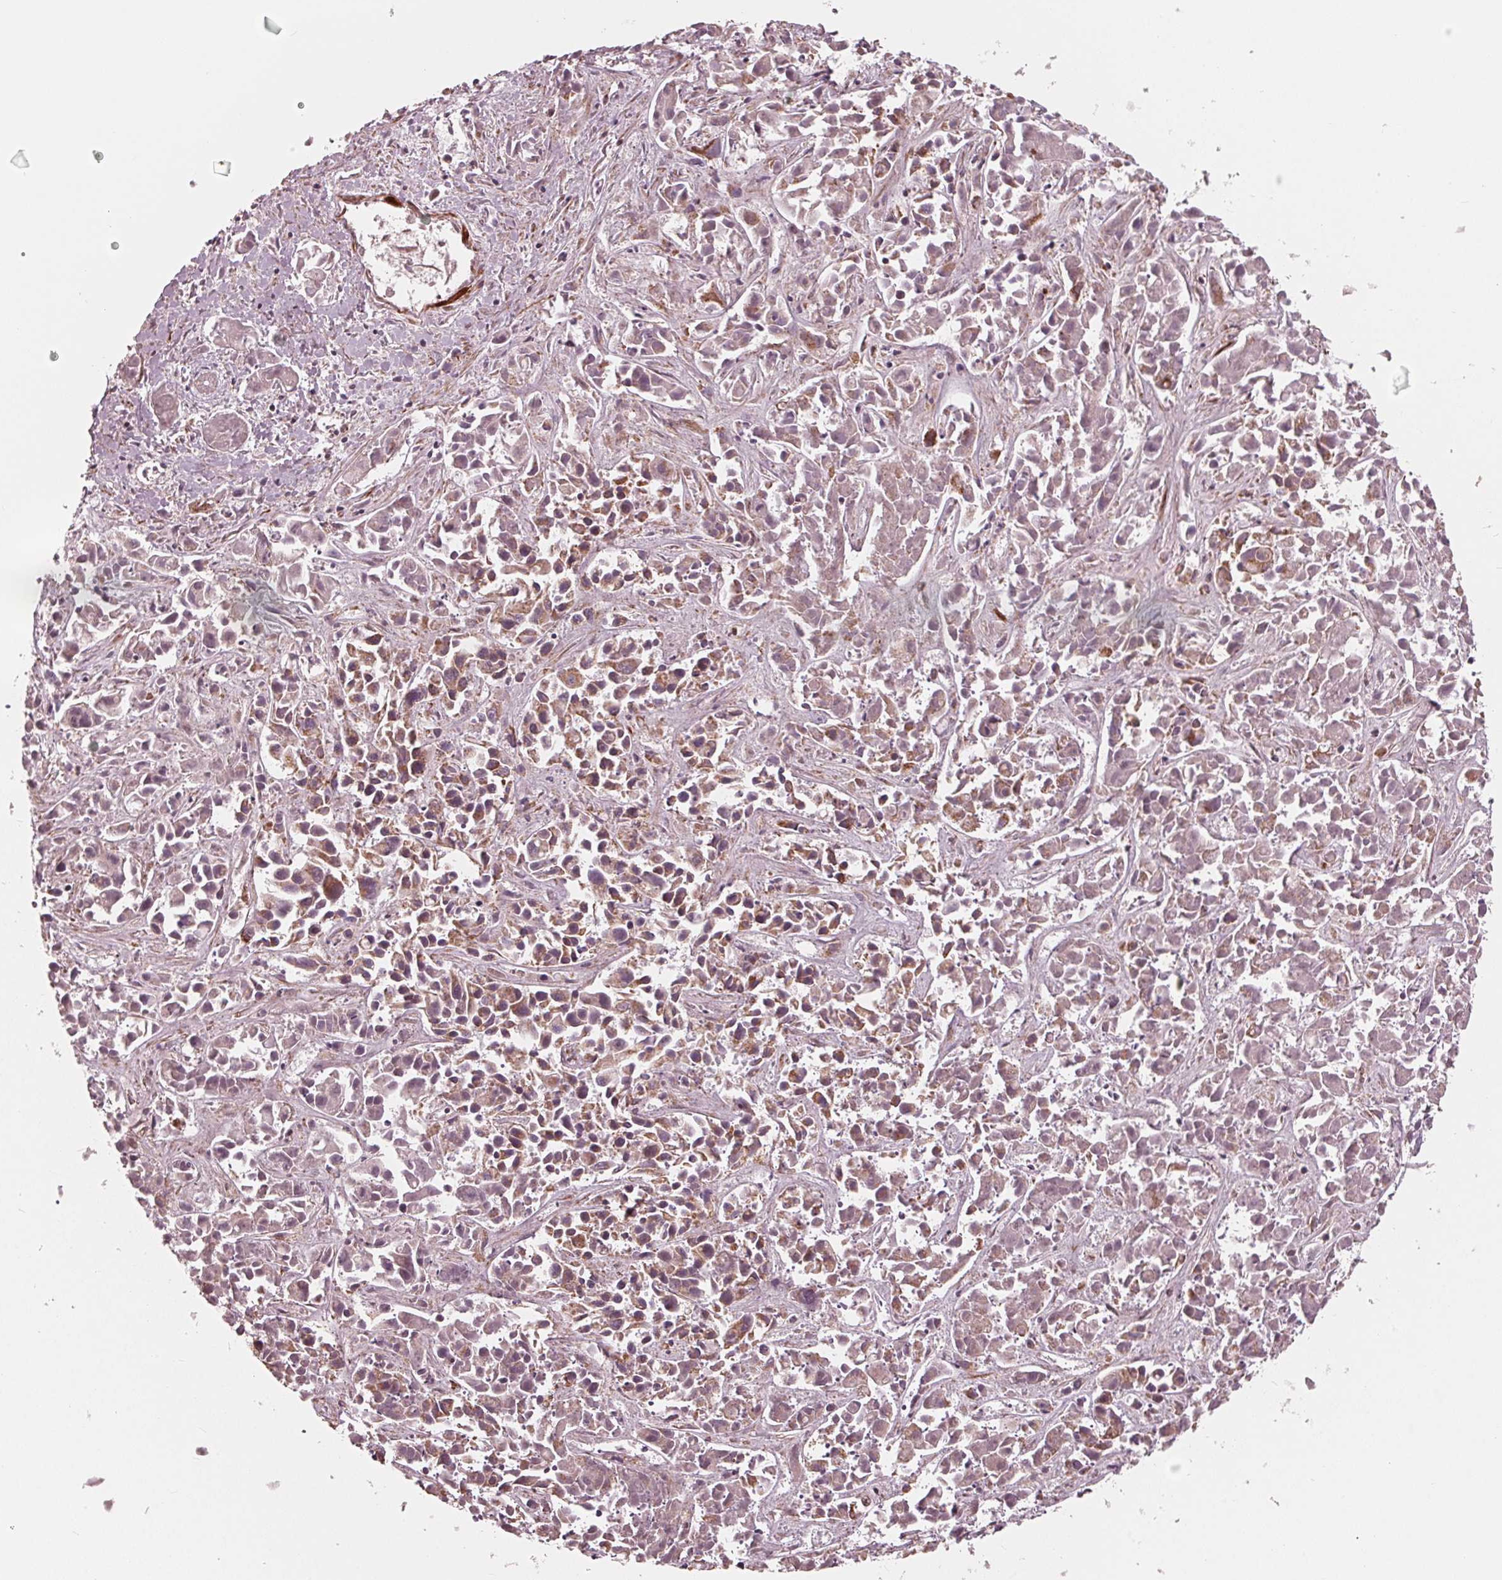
{"staining": {"intensity": "moderate", "quantity": "25%-75%", "location": "cytoplasmic/membranous"}, "tissue": "liver cancer", "cell_type": "Tumor cells", "image_type": "cancer", "snomed": [{"axis": "morphology", "description": "Cholangiocarcinoma"}, {"axis": "topography", "description": "Liver"}], "caption": "IHC (DAB) staining of human liver cholangiocarcinoma displays moderate cytoplasmic/membranous protein expression in approximately 25%-75% of tumor cells.", "gene": "DCAF4L2", "patient": {"sex": "female", "age": 81}}